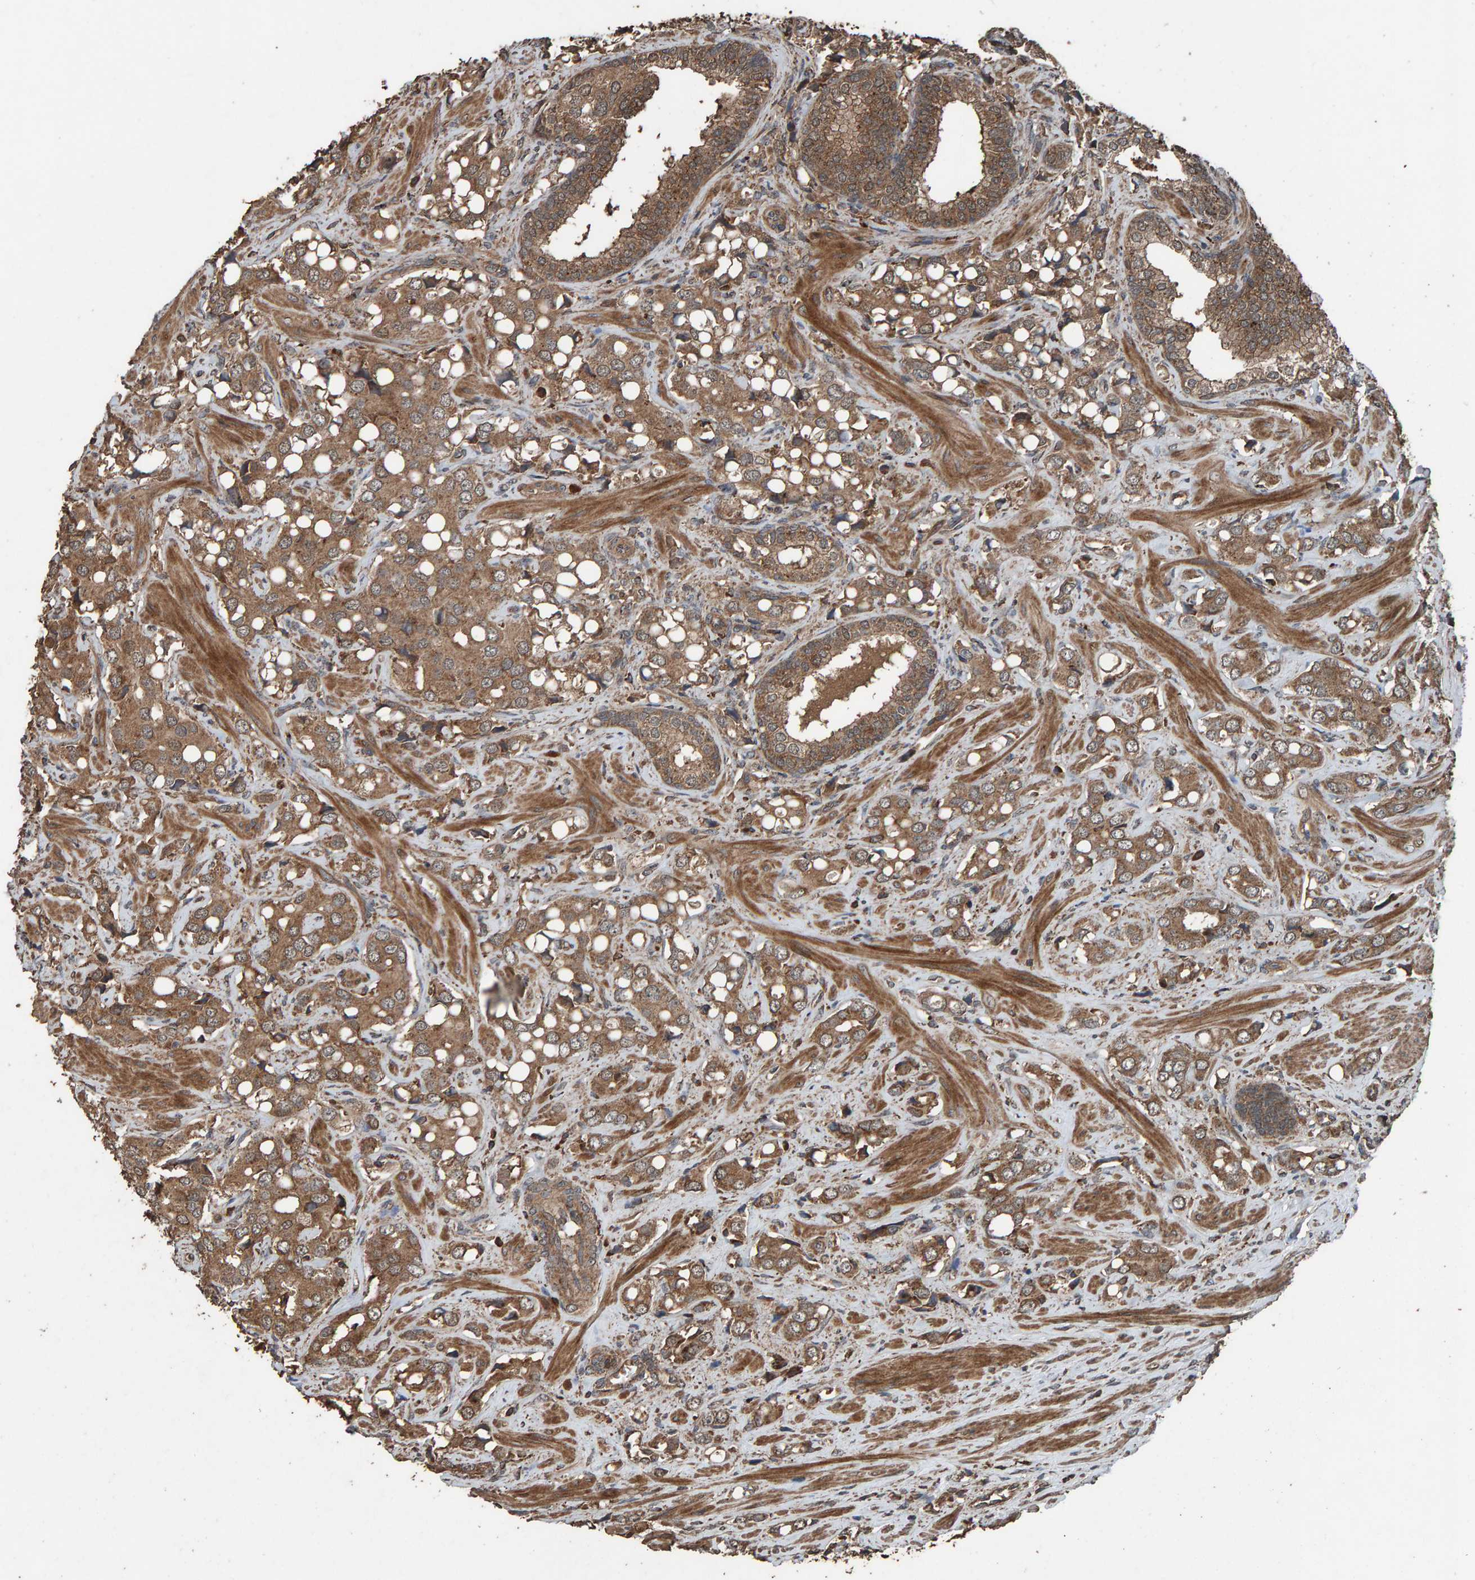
{"staining": {"intensity": "moderate", "quantity": ">75%", "location": "cytoplasmic/membranous"}, "tissue": "prostate cancer", "cell_type": "Tumor cells", "image_type": "cancer", "snomed": [{"axis": "morphology", "description": "Adenocarcinoma, High grade"}, {"axis": "topography", "description": "Prostate"}], "caption": "Tumor cells reveal medium levels of moderate cytoplasmic/membranous expression in about >75% of cells in adenocarcinoma (high-grade) (prostate). Using DAB (3,3'-diaminobenzidine) (brown) and hematoxylin (blue) stains, captured at high magnification using brightfield microscopy.", "gene": "DUS1L", "patient": {"sex": "male", "age": 52}}